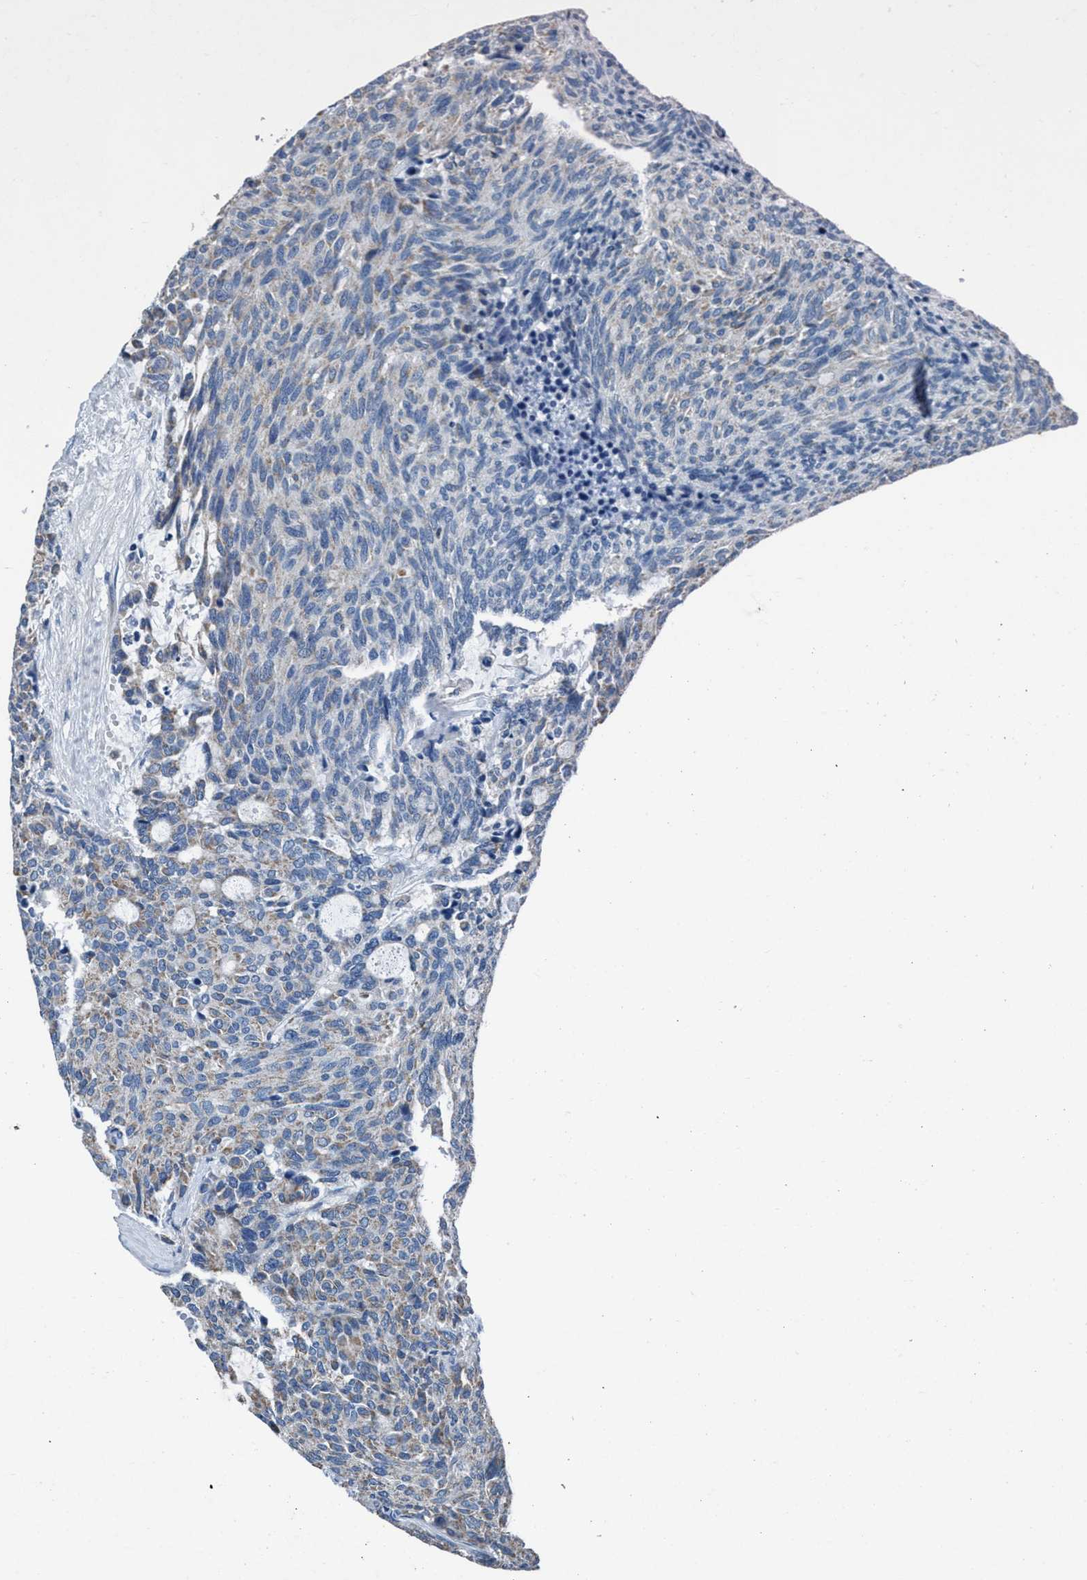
{"staining": {"intensity": "weak", "quantity": "25%-75%", "location": "cytoplasmic/membranous"}, "tissue": "carcinoid", "cell_type": "Tumor cells", "image_type": "cancer", "snomed": [{"axis": "morphology", "description": "Carcinoid, malignant, NOS"}, {"axis": "topography", "description": "Pancreas"}], "caption": "Carcinoid tissue displays weak cytoplasmic/membranous positivity in approximately 25%-75% of tumor cells, visualized by immunohistochemistry. The protein is stained brown, and the nuclei are stained in blue (DAB IHC with brightfield microscopy, high magnification).", "gene": "ANKFN1", "patient": {"sex": "female", "age": 54}}